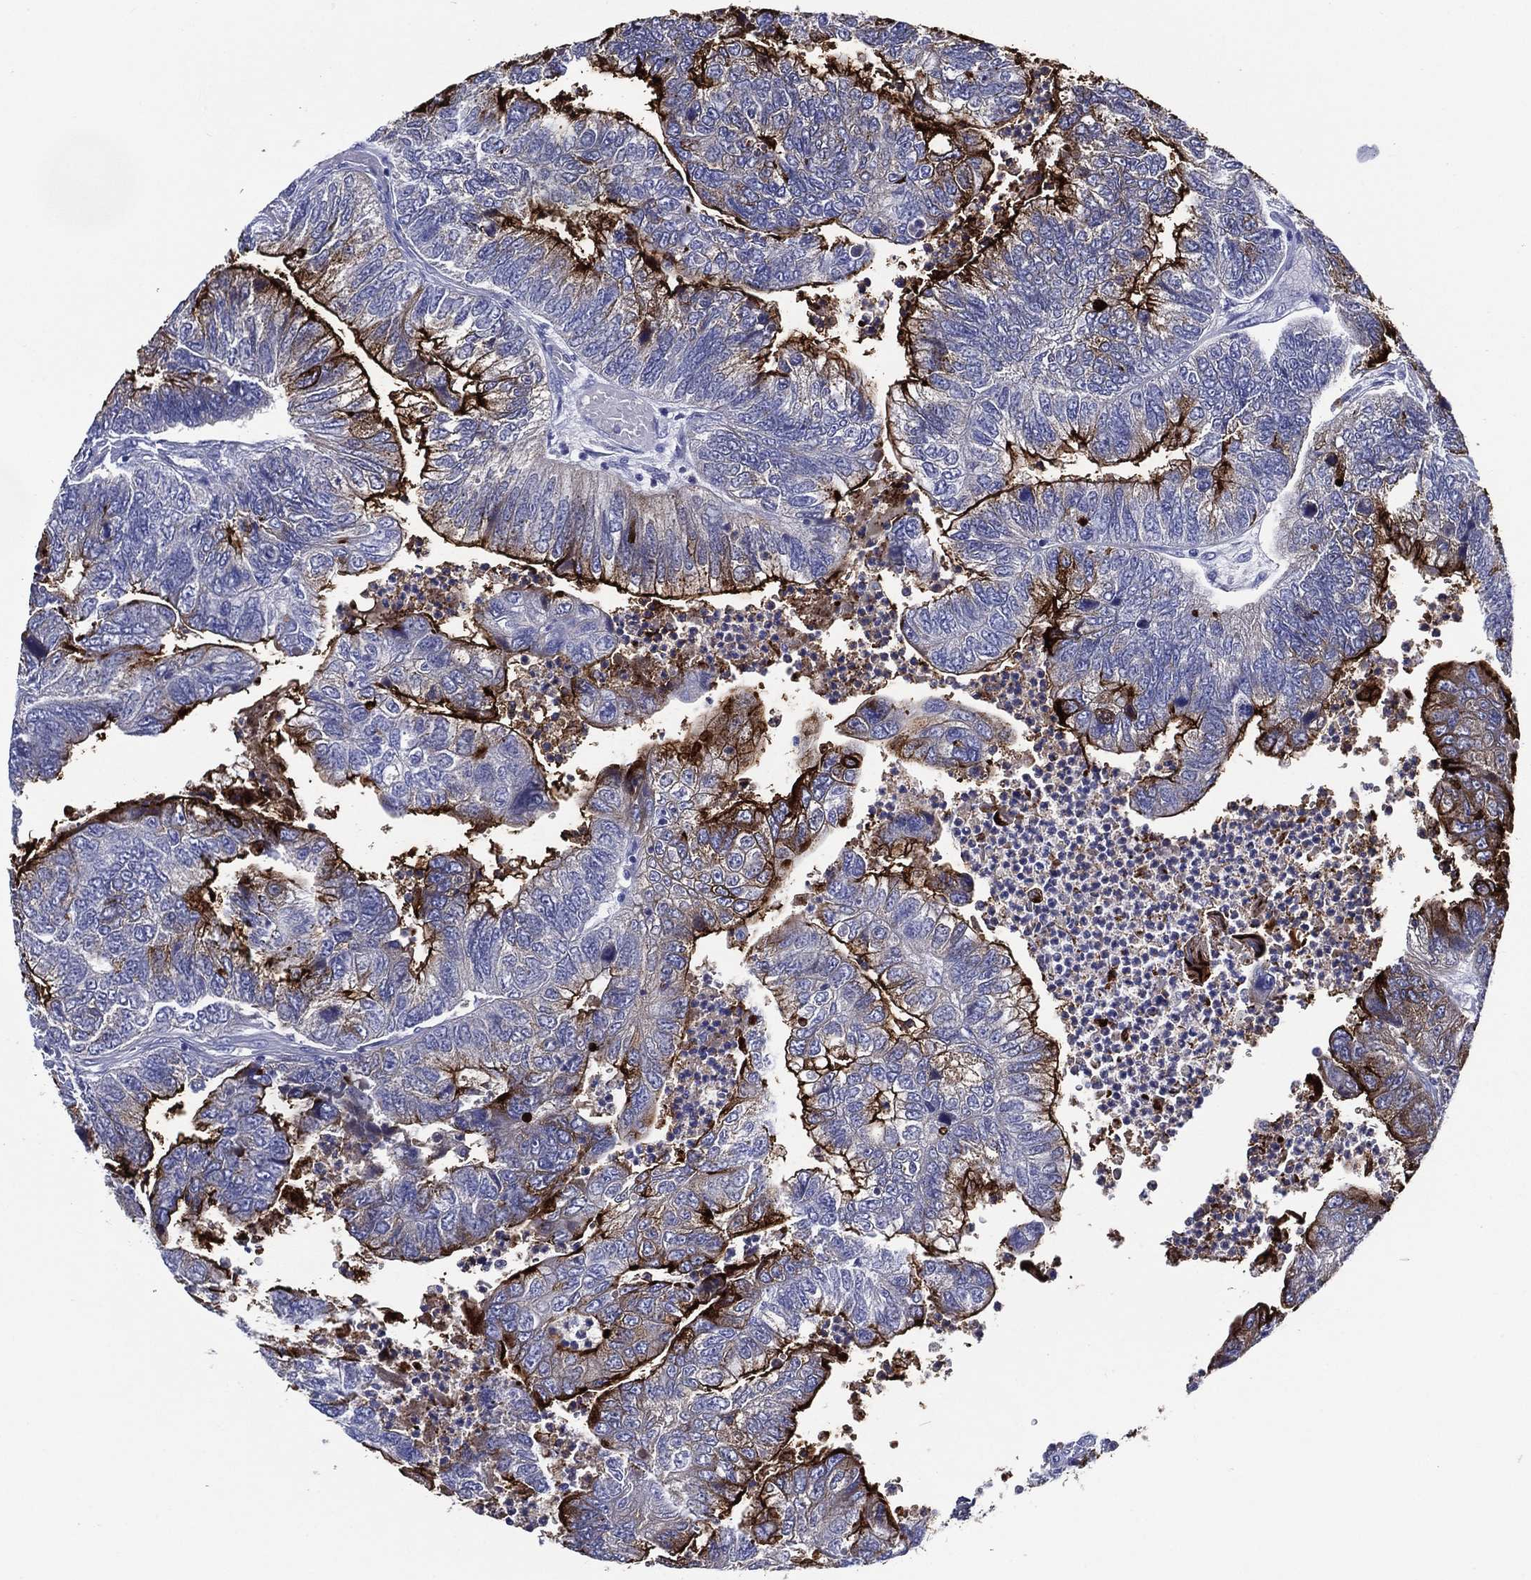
{"staining": {"intensity": "strong", "quantity": "25%-75%", "location": "cytoplasmic/membranous"}, "tissue": "colorectal cancer", "cell_type": "Tumor cells", "image_type": "cancer", "snomed": [{"axis": "morphology", "description": "Adenocarcinoma, NOS"}, {"axis": "topography", "description": "Colon"}], "caption": "DAB (3,3'-diaminobenzidine) immunohistochemical staining of colorectal cancer (adenocarcinoma) demonstrates strong cytoplasmic/membranous protein expression in approximately 25%-75% of tumor cells. (Brightfield microscopy of DAB IHC at high magnification).", "gene": "ACE2", "patient": {"sex": "female", "age": 67}}